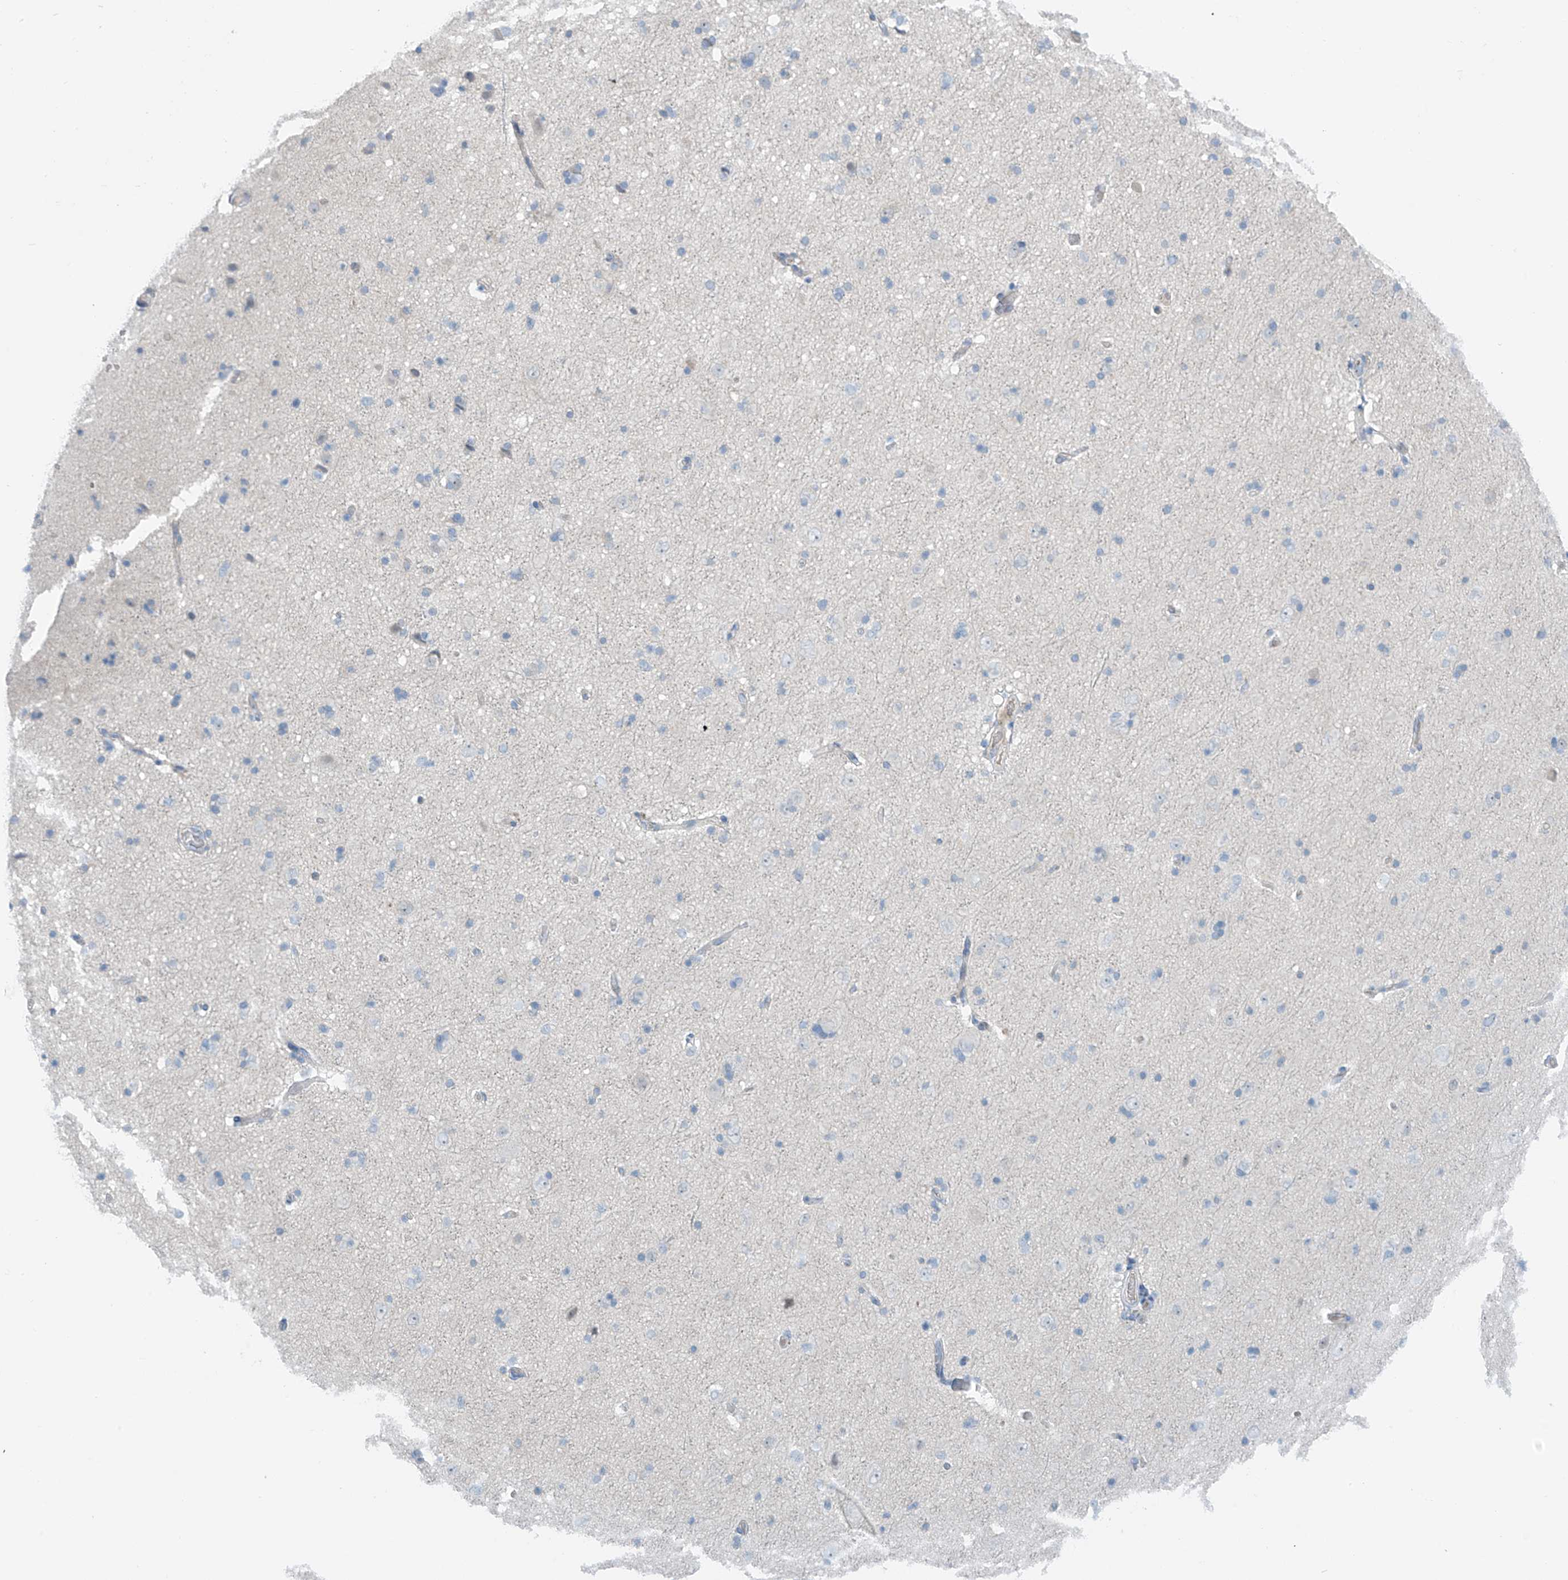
{"staining": {"intensity": "negative", "quantity": "none", "location": "none"}, "tissue": "cerebral cortex", "cell_type": "Endothelial cells", "image_type": "normal", "snomed": [{"axis": "morphology", "description": "Normal tissue, NOS"}, {"axis": "topography", "description": "Cerebral cortex"}], "caption": "Protein analysis of unremarkable cerebral cortex displays no significant positivity in endothelial cells. (Brightfield microscopy of DAB (3,3'-diaminobenzidine) IHC at high magnification).", "gene": "ZNF793", "patient": {"sex": "male", "age": 34}}